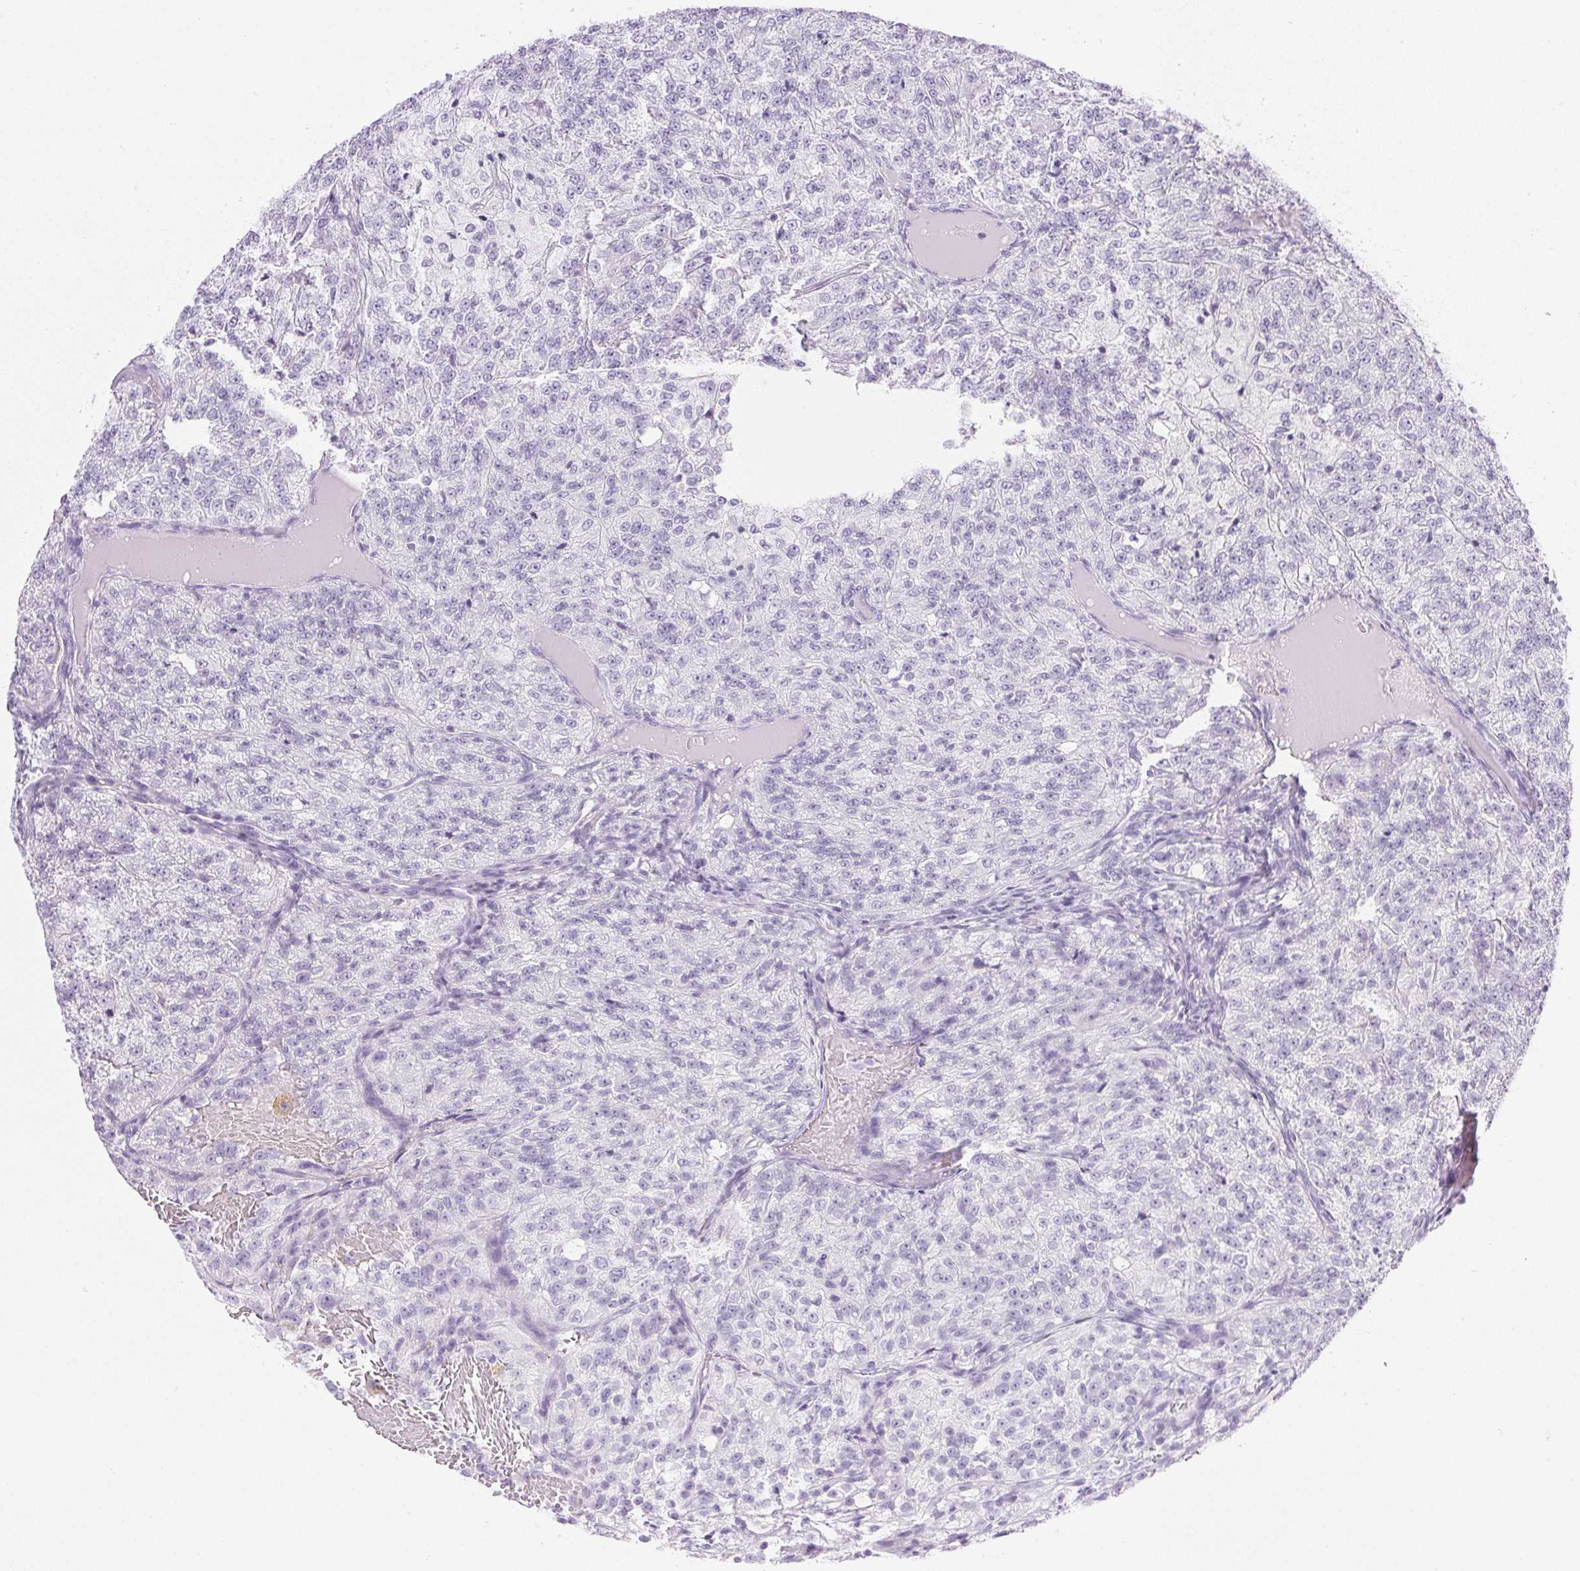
{"staining": {"intensity": "negative", "quantity": "none", "location": "none"}, "tissue": "renal cancer", "cell_type": "Tumor cells", "image_type": "cancer", "snomed": [{"axis": "morphology", "description": "Adenocarcinoma, NOS"}, {"axis": "topography", "description": "Kidney"}], "caption": "Immunohistochemistry (IHC) of renal cancer displays no positivity in tumor cells.", "gene": "CPB1", "patient": {"sex": "female", "age": 63}}